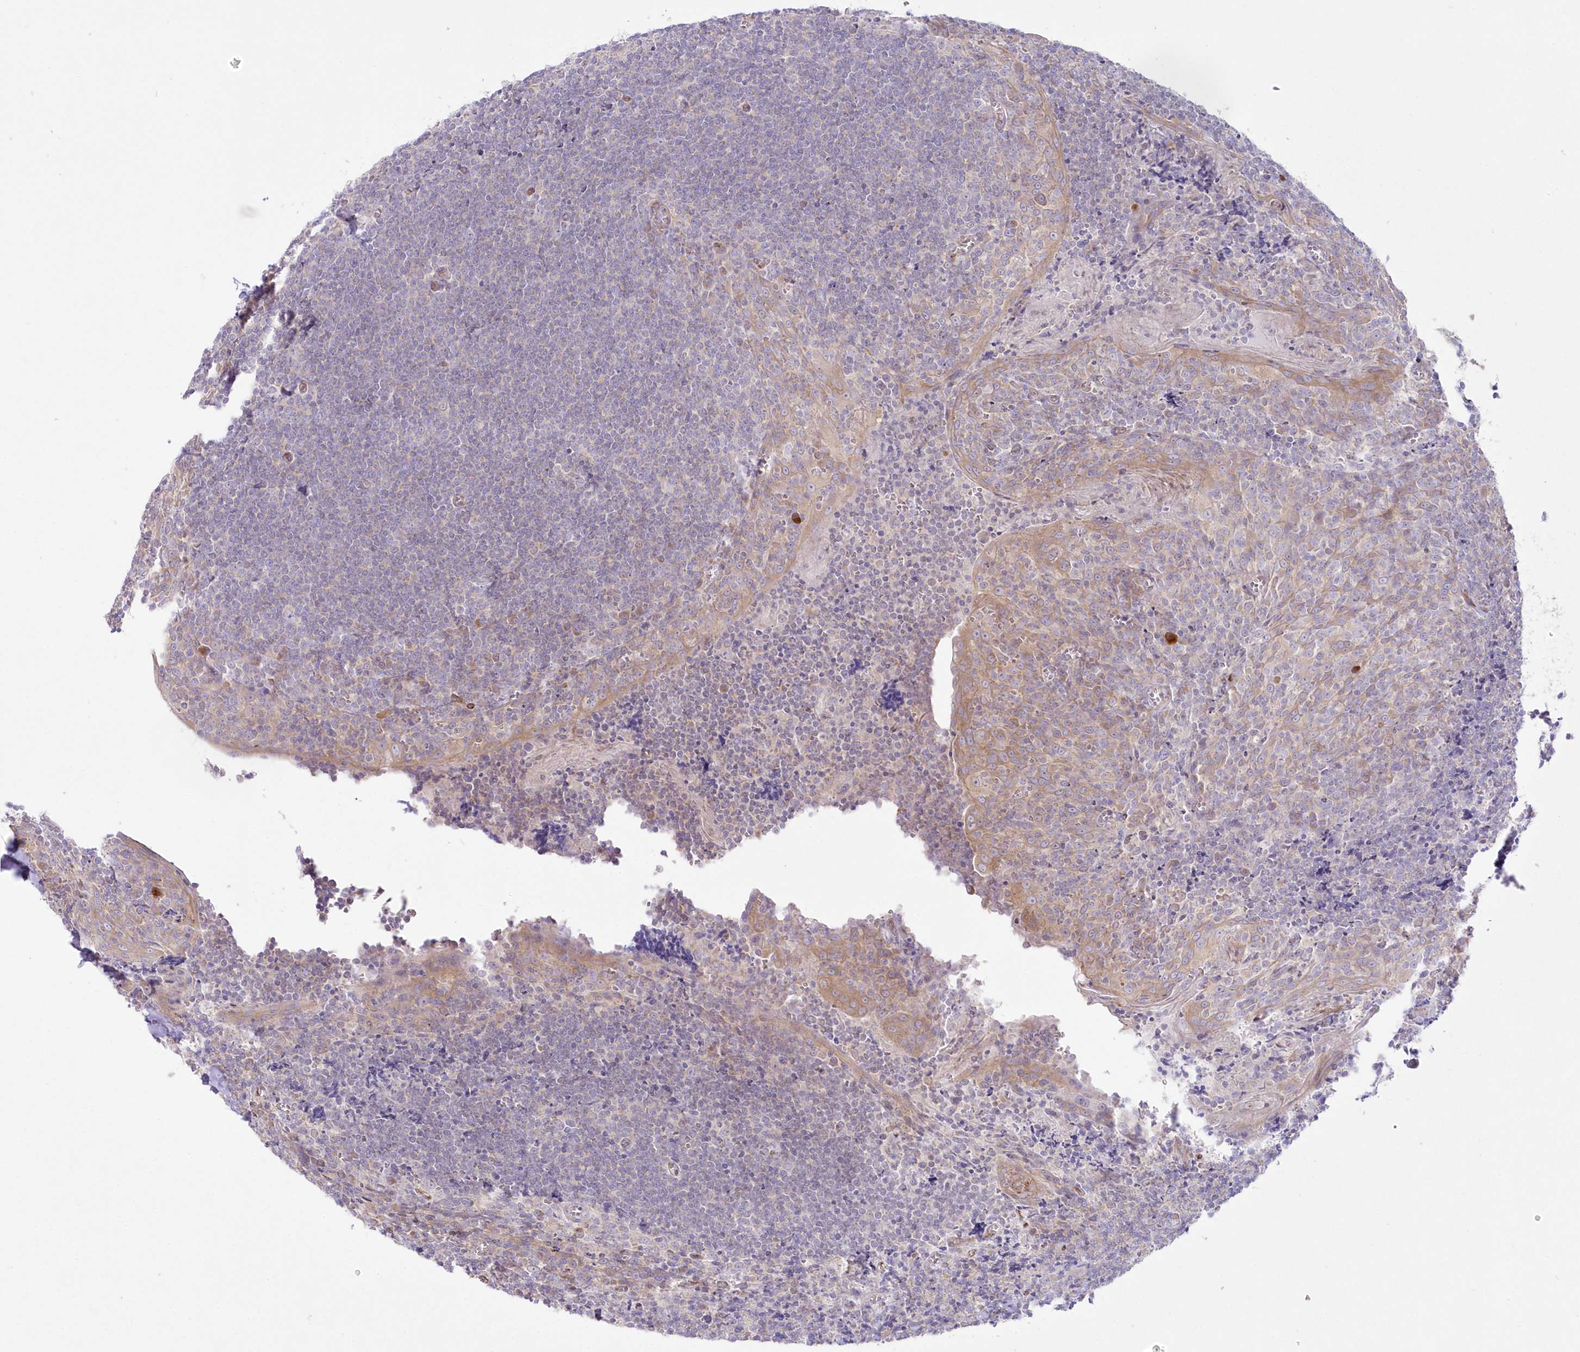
{"staining": {"intensity": "moderate", "quantity": "25%-75%", "location": "cytoplasmic/membranous"}, "tissue": "tonsil", "cell_type": "Germinal center cells", "image_type": "normal", "snomed": [{"axis": "morphology", "description": "Normal tissue, NOS"}, {"axis": "topography", "description": "Tonsil"}], "caption": "A histopathology image of human tonsil stained for a protein displays moderate cytoplasmic/membranous brown staining in germinal center cells.", "gene": "ZNF843", "patient": {"sex": "male", "age": 27}}